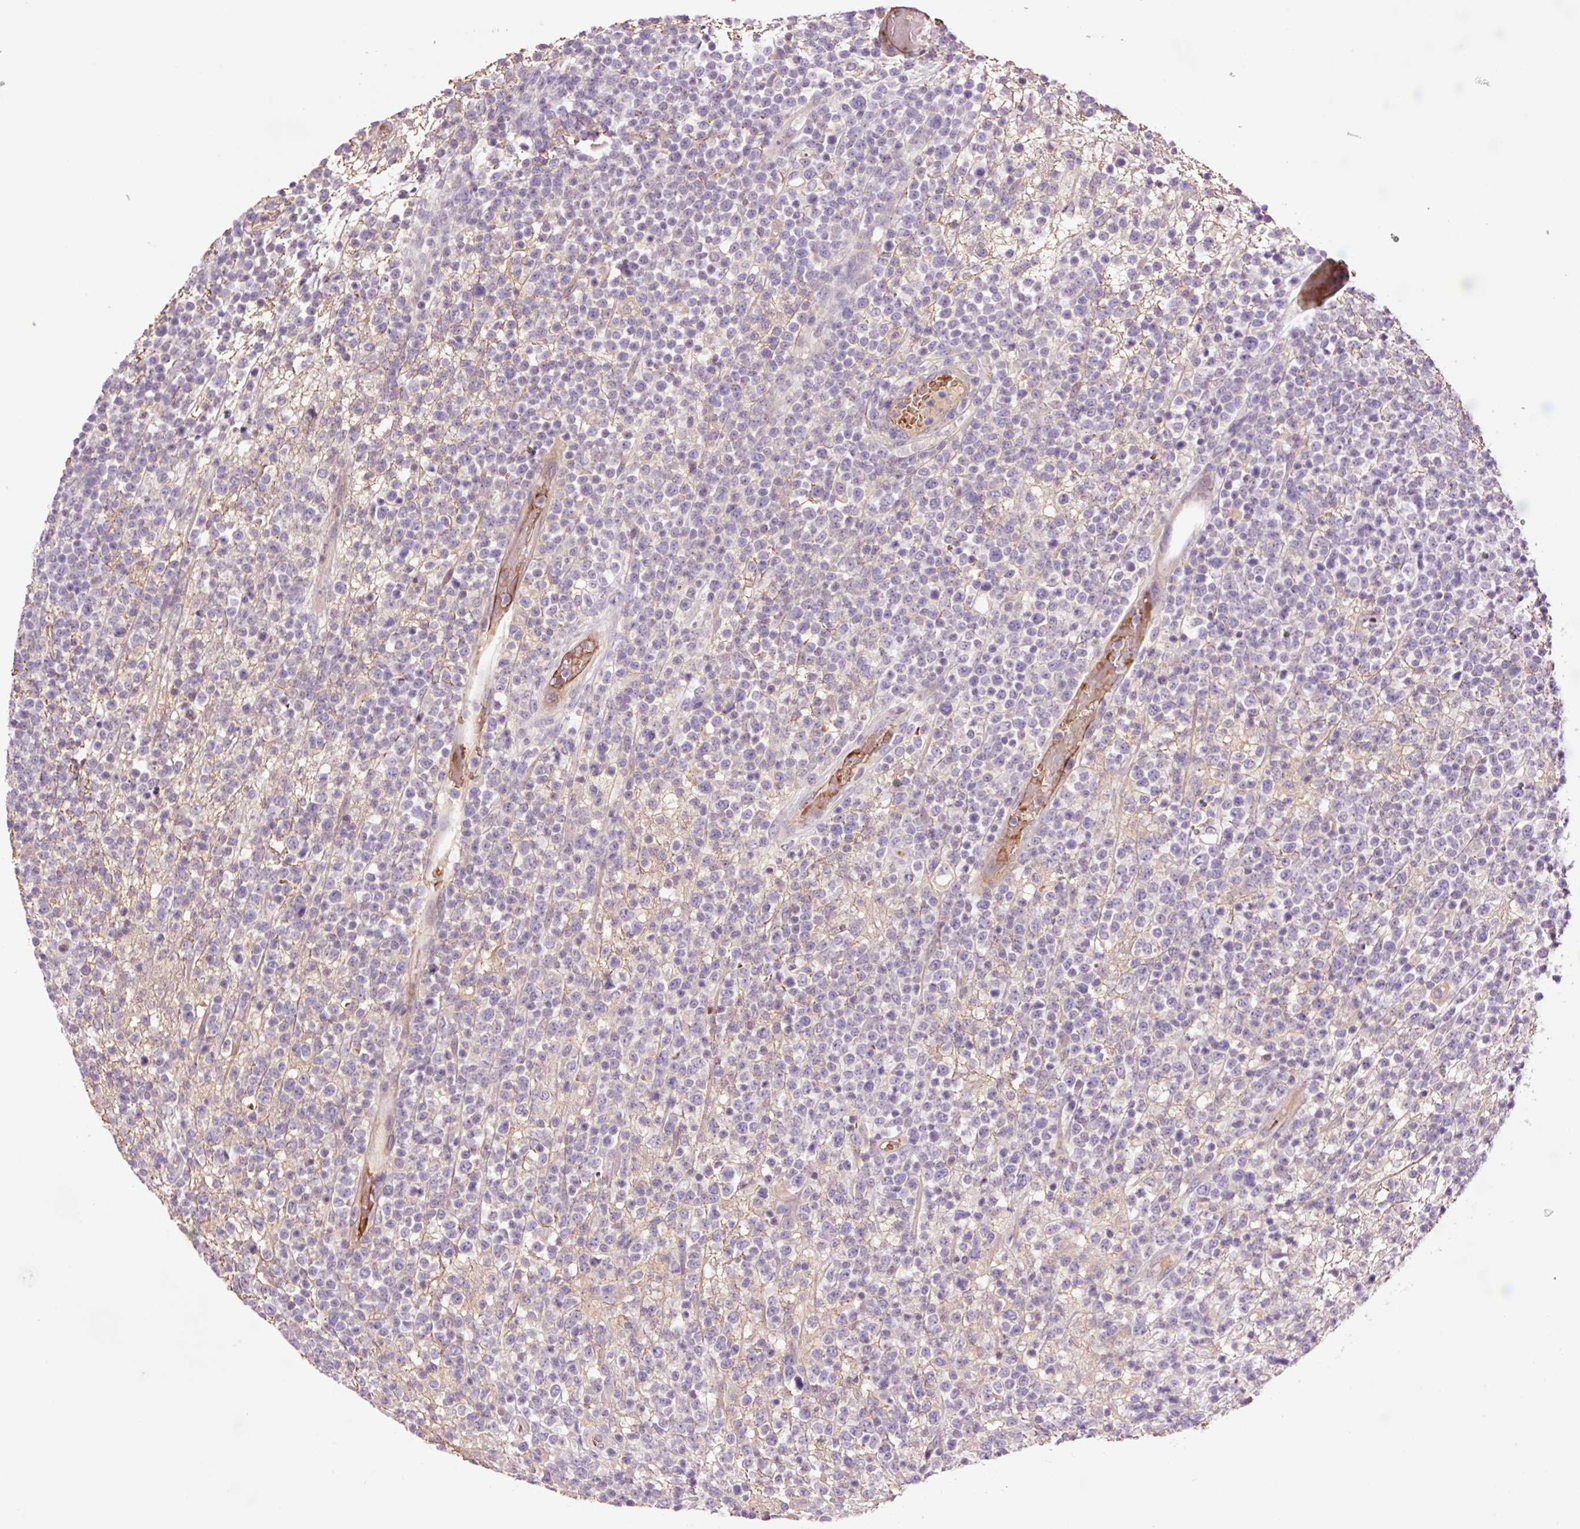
{"staining": {"intensity": "negative", "quantity": "none", "location": "none"}, "tissue": "lymphoma", "cell_type": "Tumor cells", "image_type": "cancer", "snomed": [{"axis": "morphology", "description": "Malignant lymphoma, non-Hodgkin's type, High grade"}, {"axis": "topography", "description": "Colon"}], "caption": "Immunohistochemistry (IHC) micrograph of neoplastic tissue: lymphoma stained with DAB (3,3'-diaminobenzidine) reveals no significant protein positivity in tumor cells.", "gene": "TMEM235", "patient": {"sex": "female", "age": 53}}